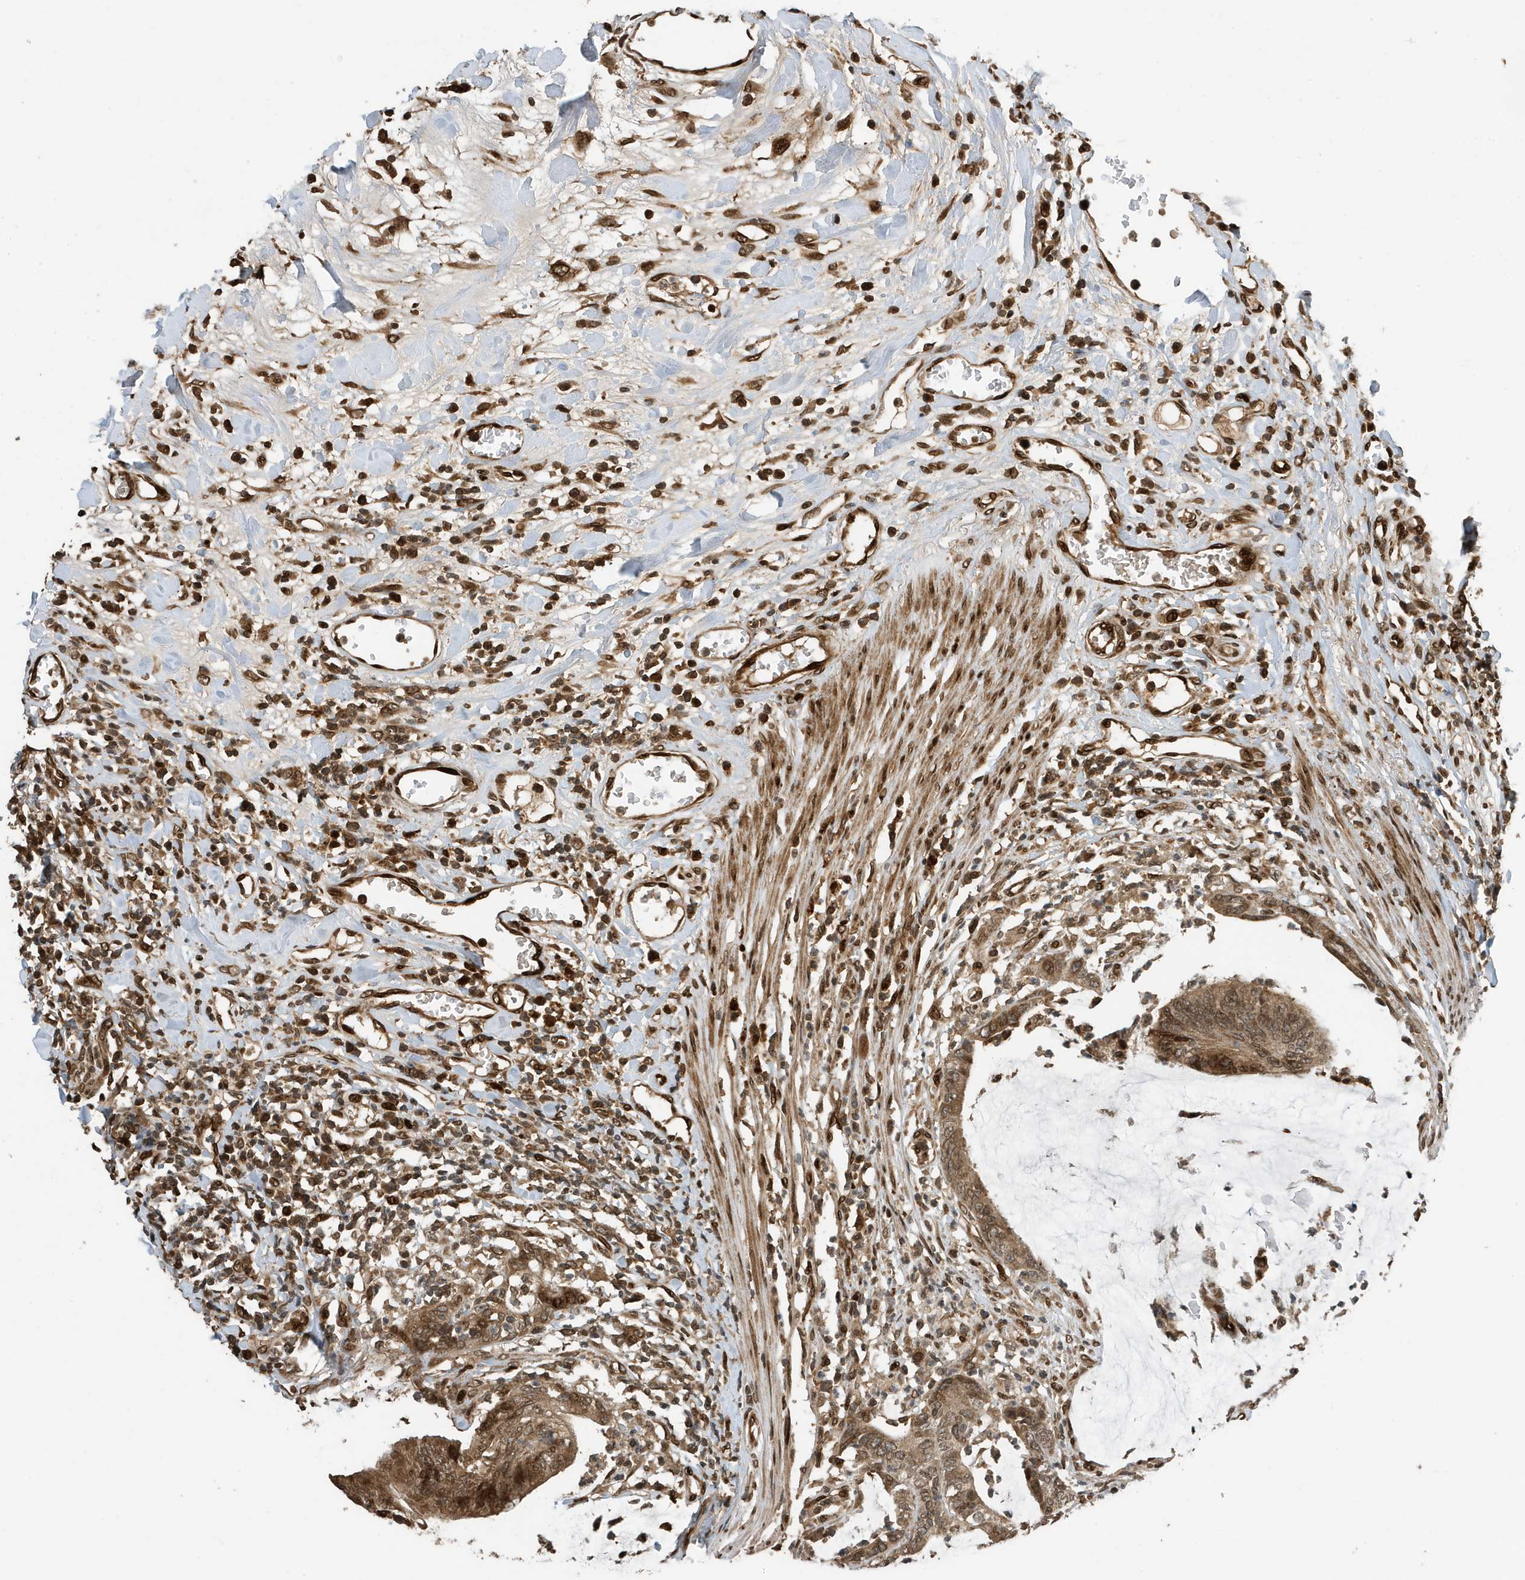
{"staining": {"intensity": "moderate", "quantity": ">75%", "location": "cytoplasmic/membranous,nuclear"}, "tissue": "colorectal cancer", "cell_type": "Tumor cells", "image_type": "cancer", "snomed": [{"axis": "morphology", "description": "Adenocarcinoma, NOS"}, {"axis": "topography", "description": "Rectum"}], "caption": "Colorectal cancer (adenocarcinoma) stained with DAB (3,3'-diaminobenzidine) immunohistochemistry (IHC) exhibits medium levels of moderate cytoplasmic/membranous and nuclear positivity in about >75% of tumor cells.", "gene": "DUSP18", "patient": {"sex": "female", "age": 66}}